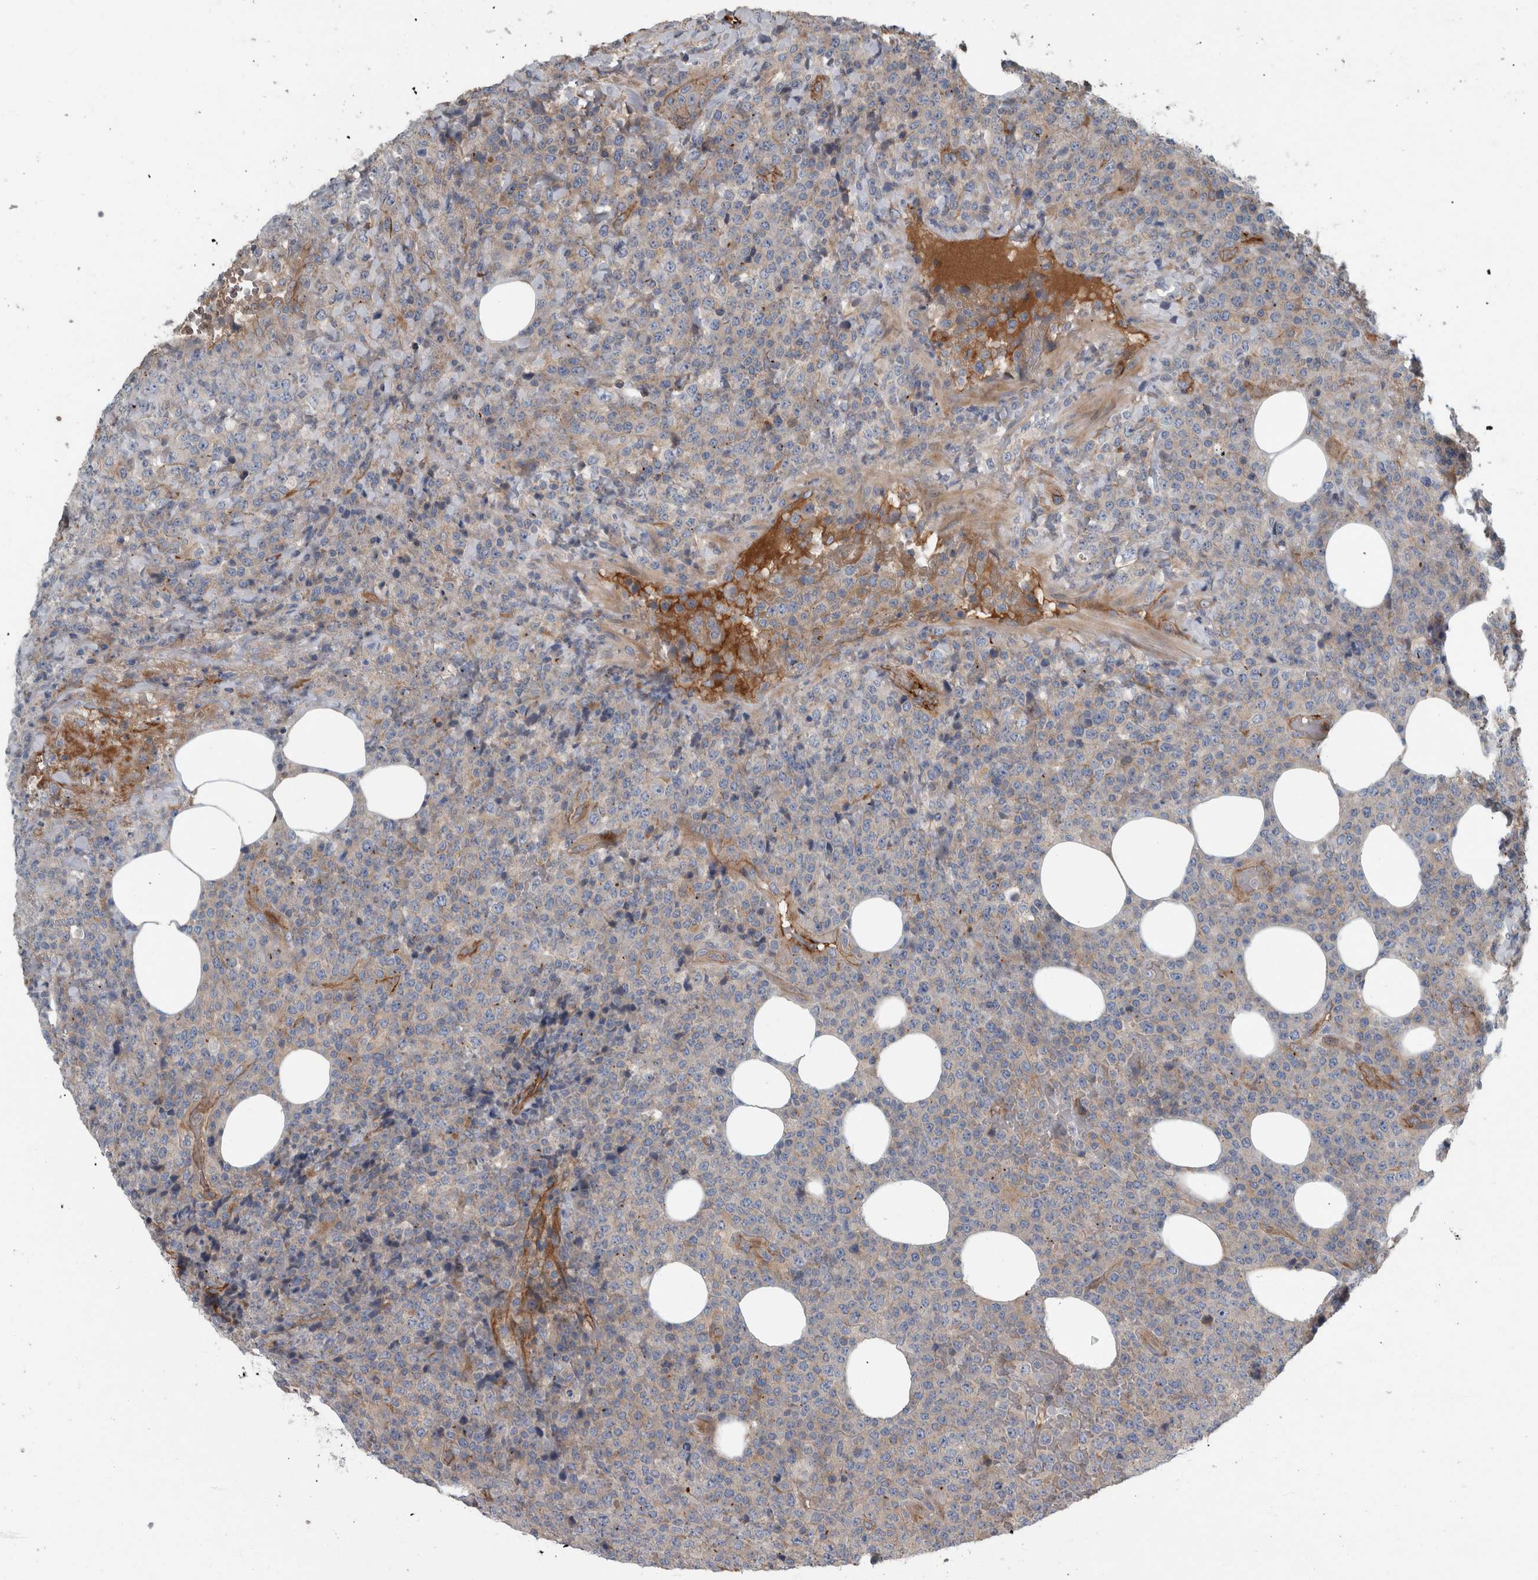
{"staining": {"intensity": "strong", "quantity": "<25%", "location": "cytoplasmic/membranous"}, "tissue": "lymphoma", "cell_type": "Tumor cells", "image_type": "cancer", "snomed": [{"axis": "morphology", "description": "Malignant lymphoma, non-Hodgkin's type, High grade"}, {"axis": "topography", "description": "Lymph node"}], "caption": "Lymphoma stained with DAB (3,3'-diaminobenzidine) immunohistochemistry (IHC) exhibits medium levels of strong cytoplasmic/membranous positivity in about <25% of tumor cells.", "gene": "GLT8D2", "patient": {"sex": "male", "age": 13}}